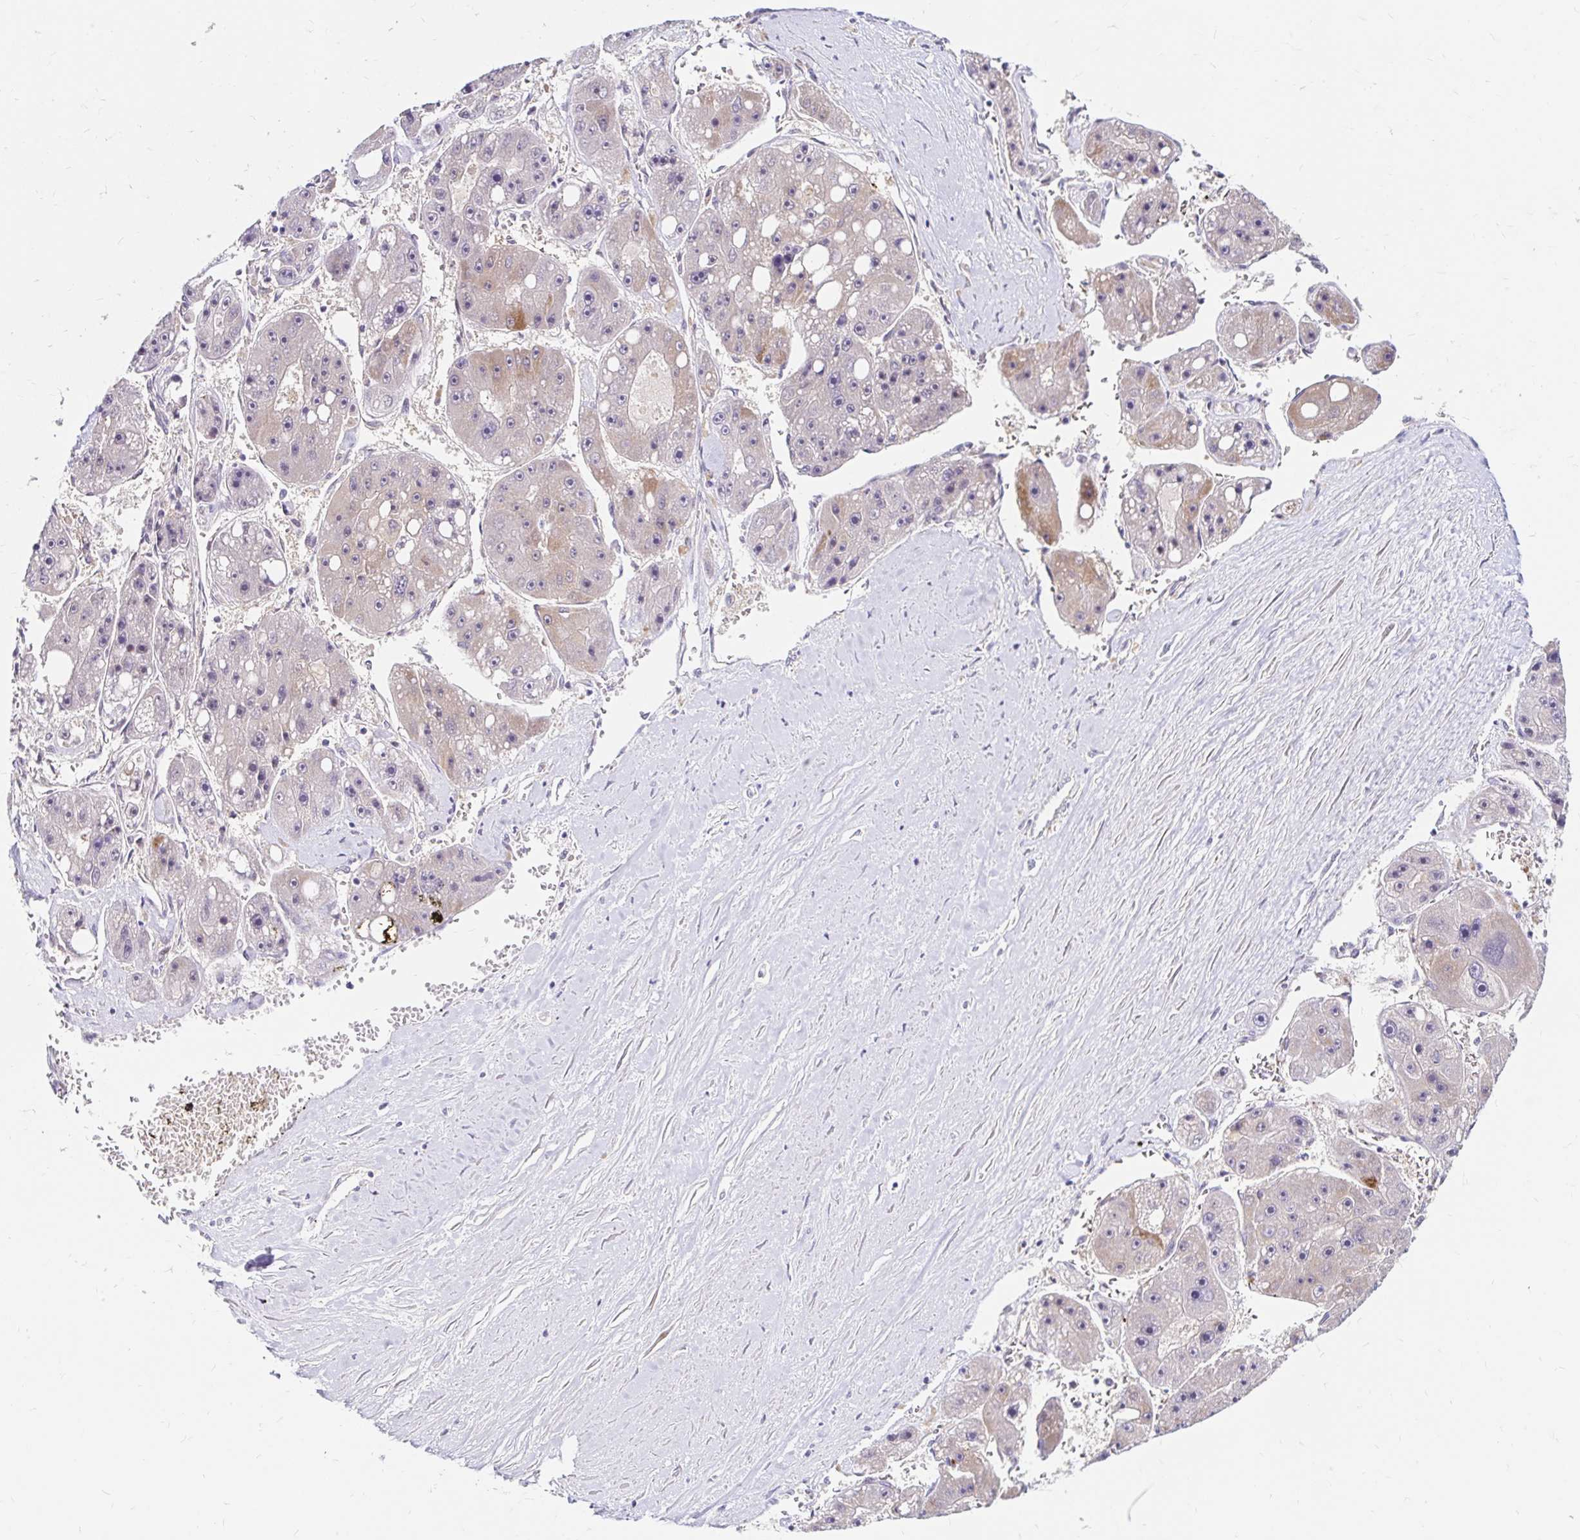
{"staining": {"intensity": "moderate", "quantity": "<25%", "location": "cytoplasmic/membranous"}, "tissue": "liver cancer", "cell_type": "Tumor cells", "image_type": "cancer", "snomed": [{"axis": "morphology", "description": "Carcinoma, Hepatocellular, NOS"}, {"axis": "topography", "description": "Liver"}], "caption": "This is an image of immunohistochemistry staining of liver hepatocellular carcinoma, which shows moderate positivity in the cytoplasmic/membranous of tumor cells.", "gene": "GUCY1A1", "patient": {"sex": "female", "age": 61}}